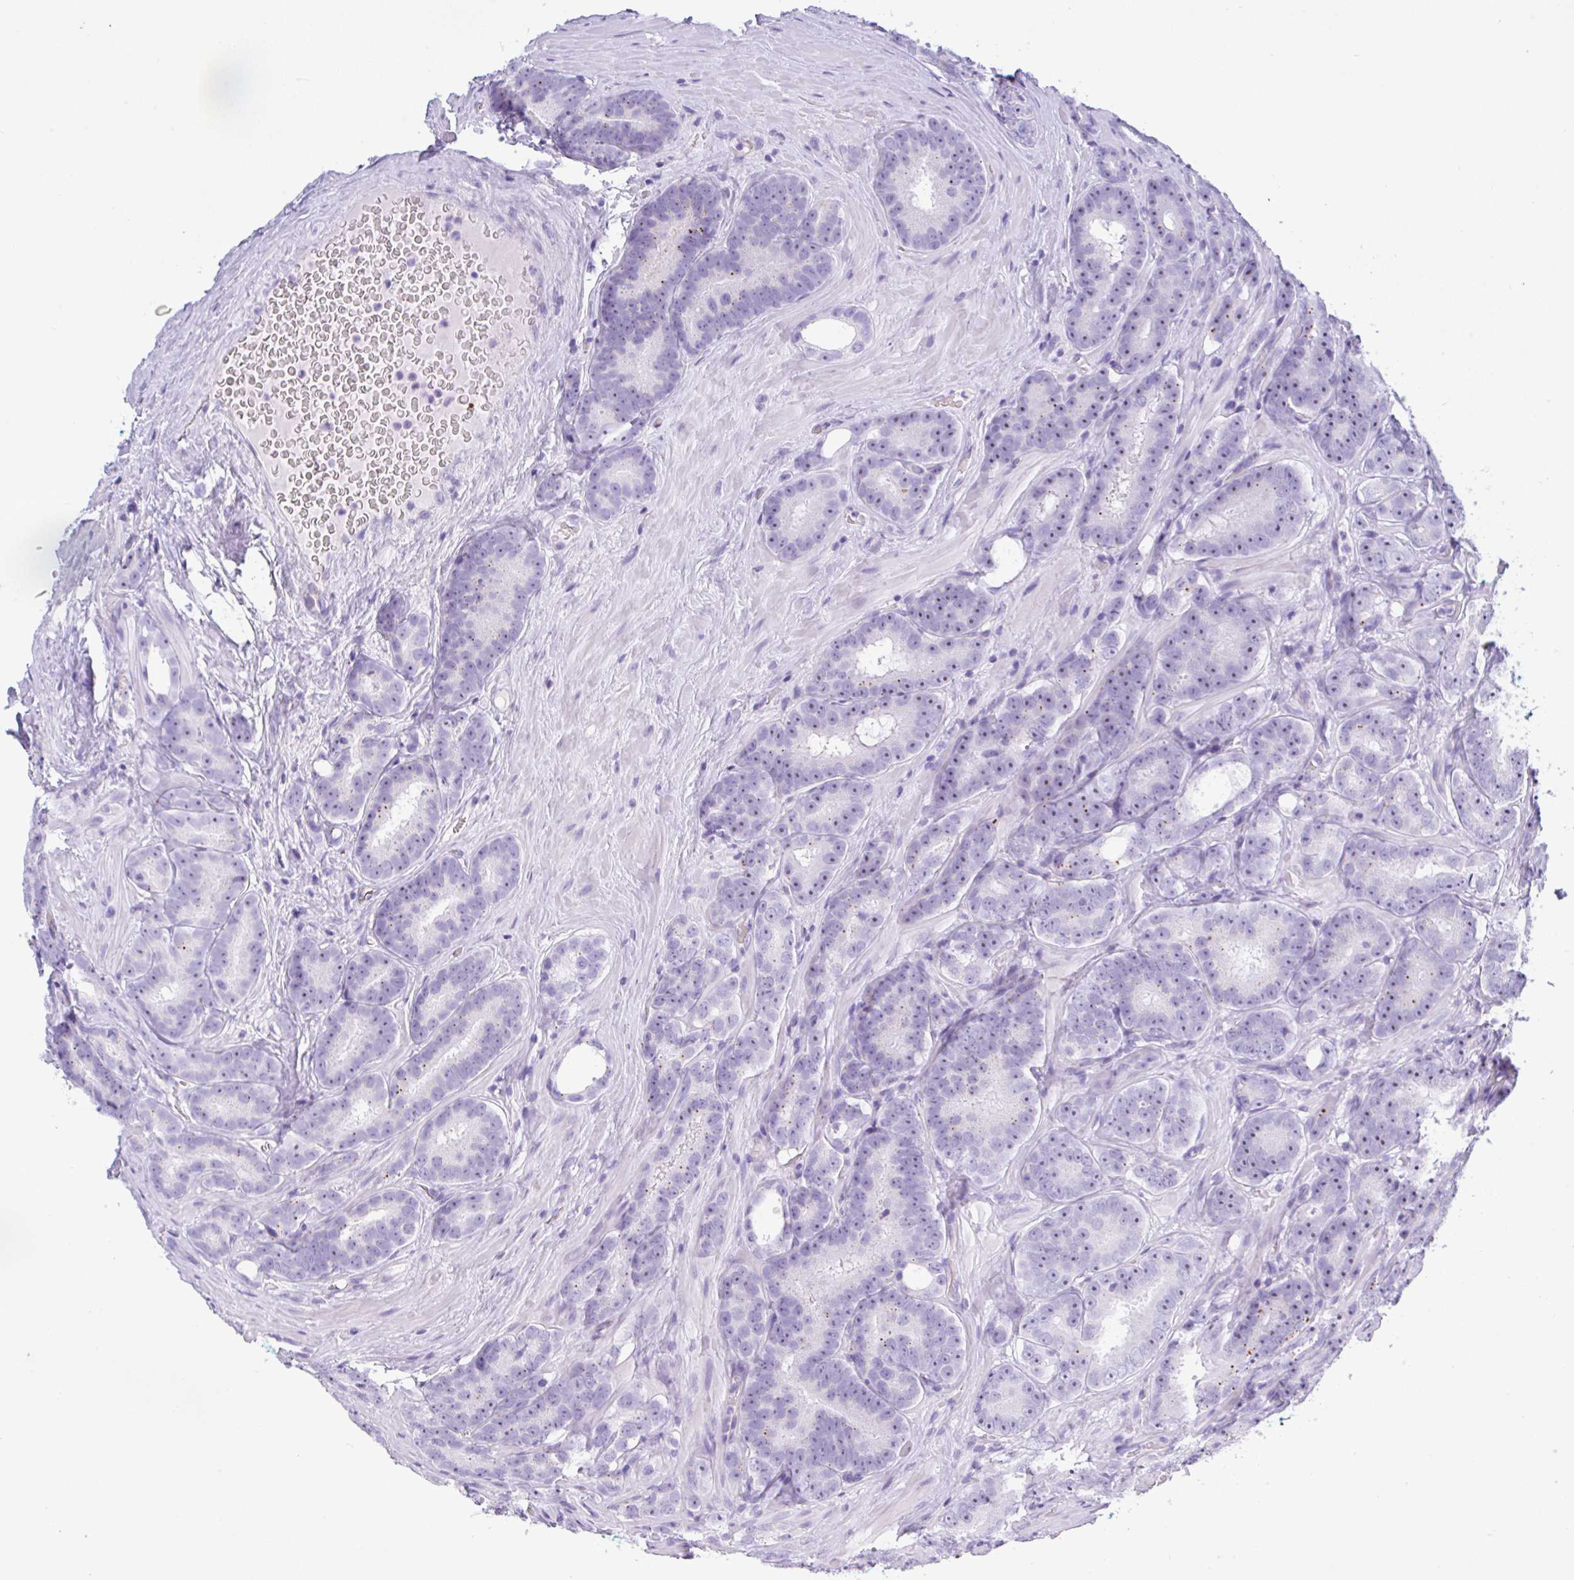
{"staining": {"intensity": "negative", "quantity": "none", "location": "none"}, "tissue": "prostate cancer", "cell_type": "Tumor cells", "image_type": "cancer", "snomed": [{"axis": "morphology", "description": "Adenocarcinoma, Low grade"}, {"axis": "topography", "description": "Prostate"}], "caption": "There is no significant positivity in tumor cells of prostate low-grade adenocarcinoma.", "gene": "NDUFAF8", "patient": {"sex": "male", "age": 62}}